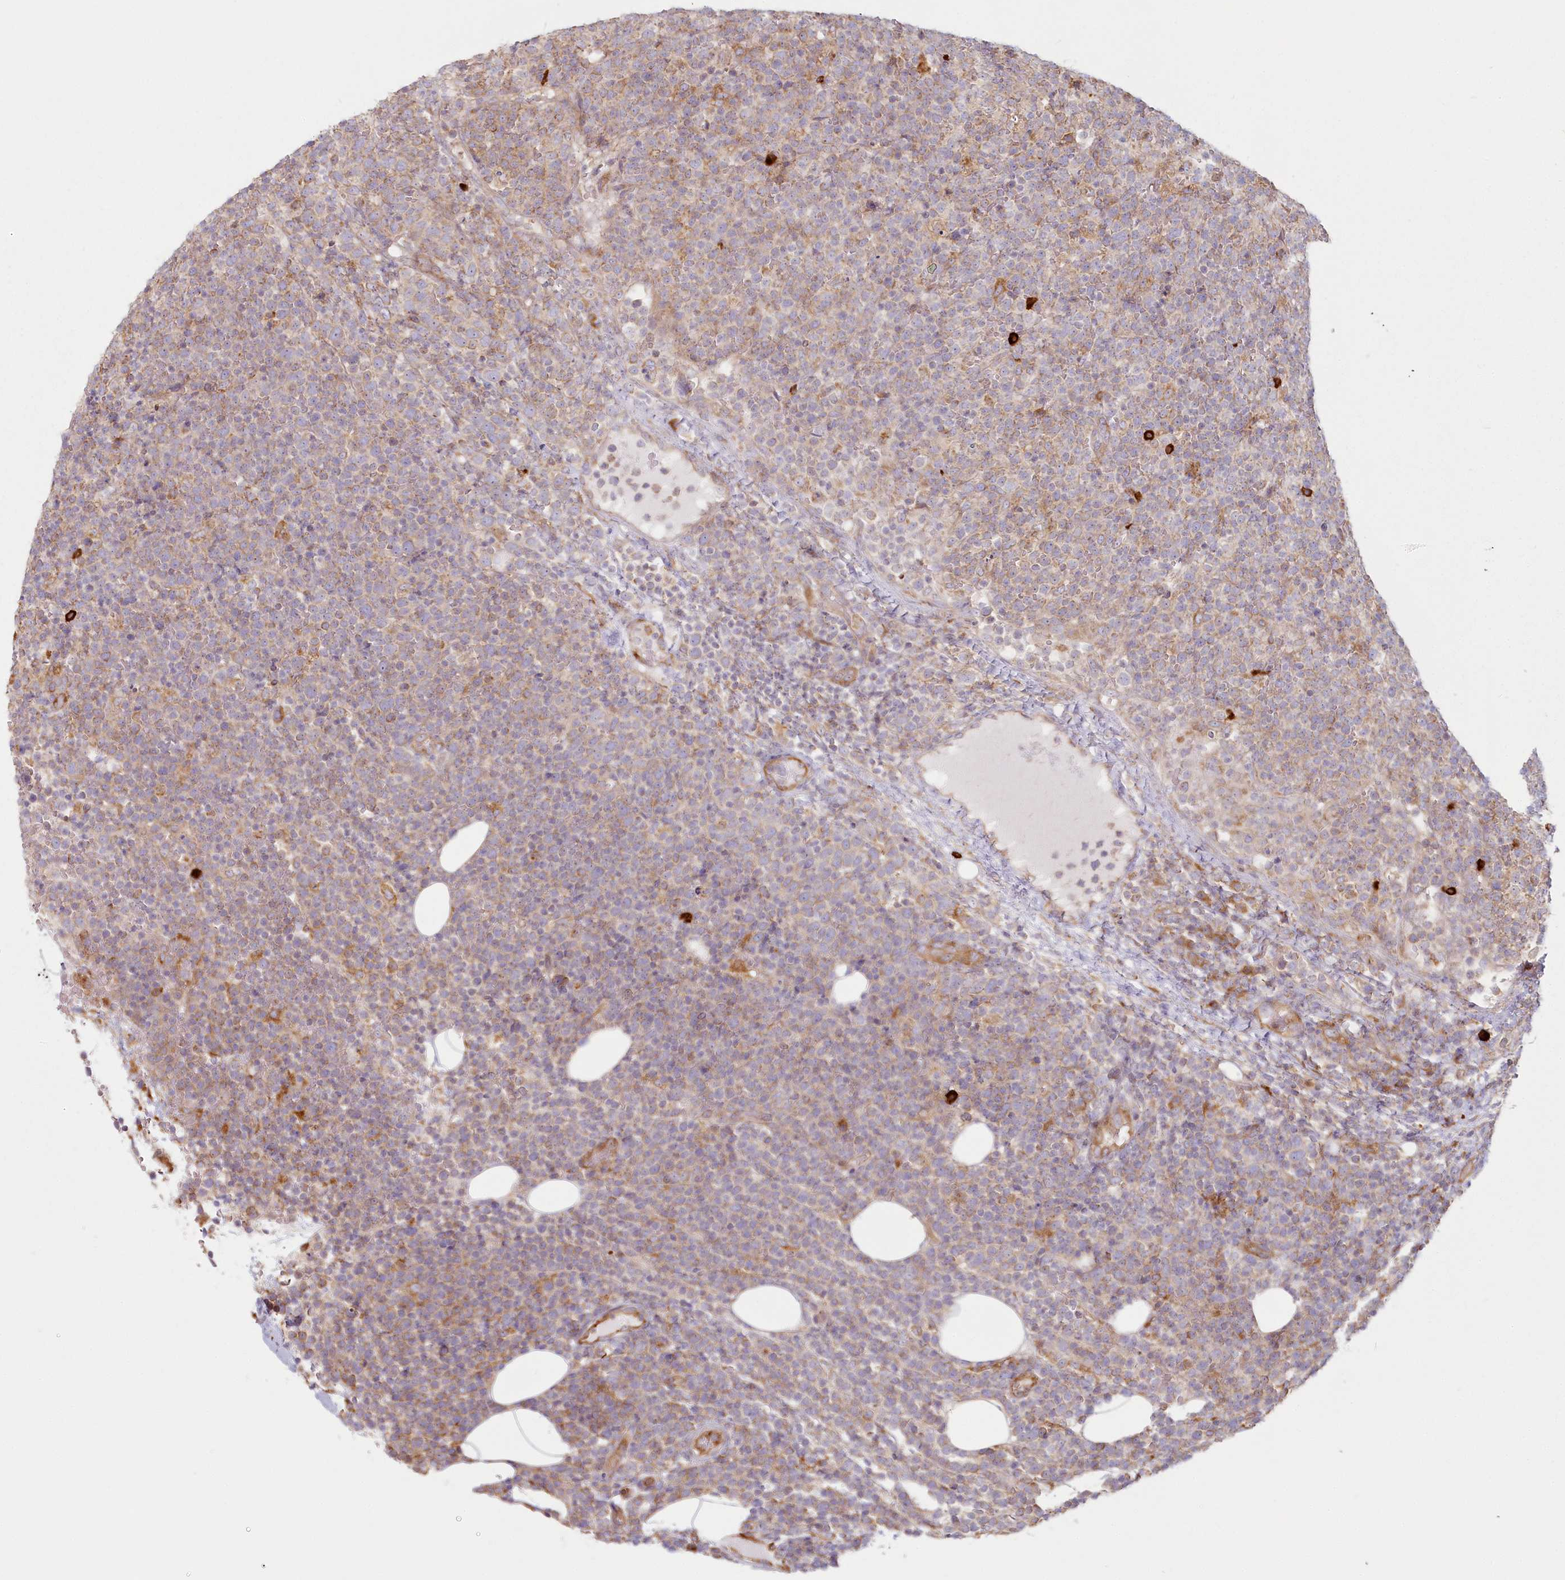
{"staining": {"intensity": "weak", "quantity": "25%-75%", "location": "cytoplasmic/membranous"}, "tissue": "lymphoma", "cell_type": "Tumor cells", "image_type": "cancer", "snomed": [{"axis": "morphology", "description": "Malignant lymphoma, non-Hodgkin's type, High grade"}, {"axis": "topography", "description": "Lymph node"}], "caption": "Protein staining of malignant lymphoma, non-Hodgkin's type (high-grade) tissue exhibits weak cytoplasmic/membranous expression in approximately 25%-75% of tumor cells.", "gene": "HARS2", "patient": {"sex": "male", "age": 61}}